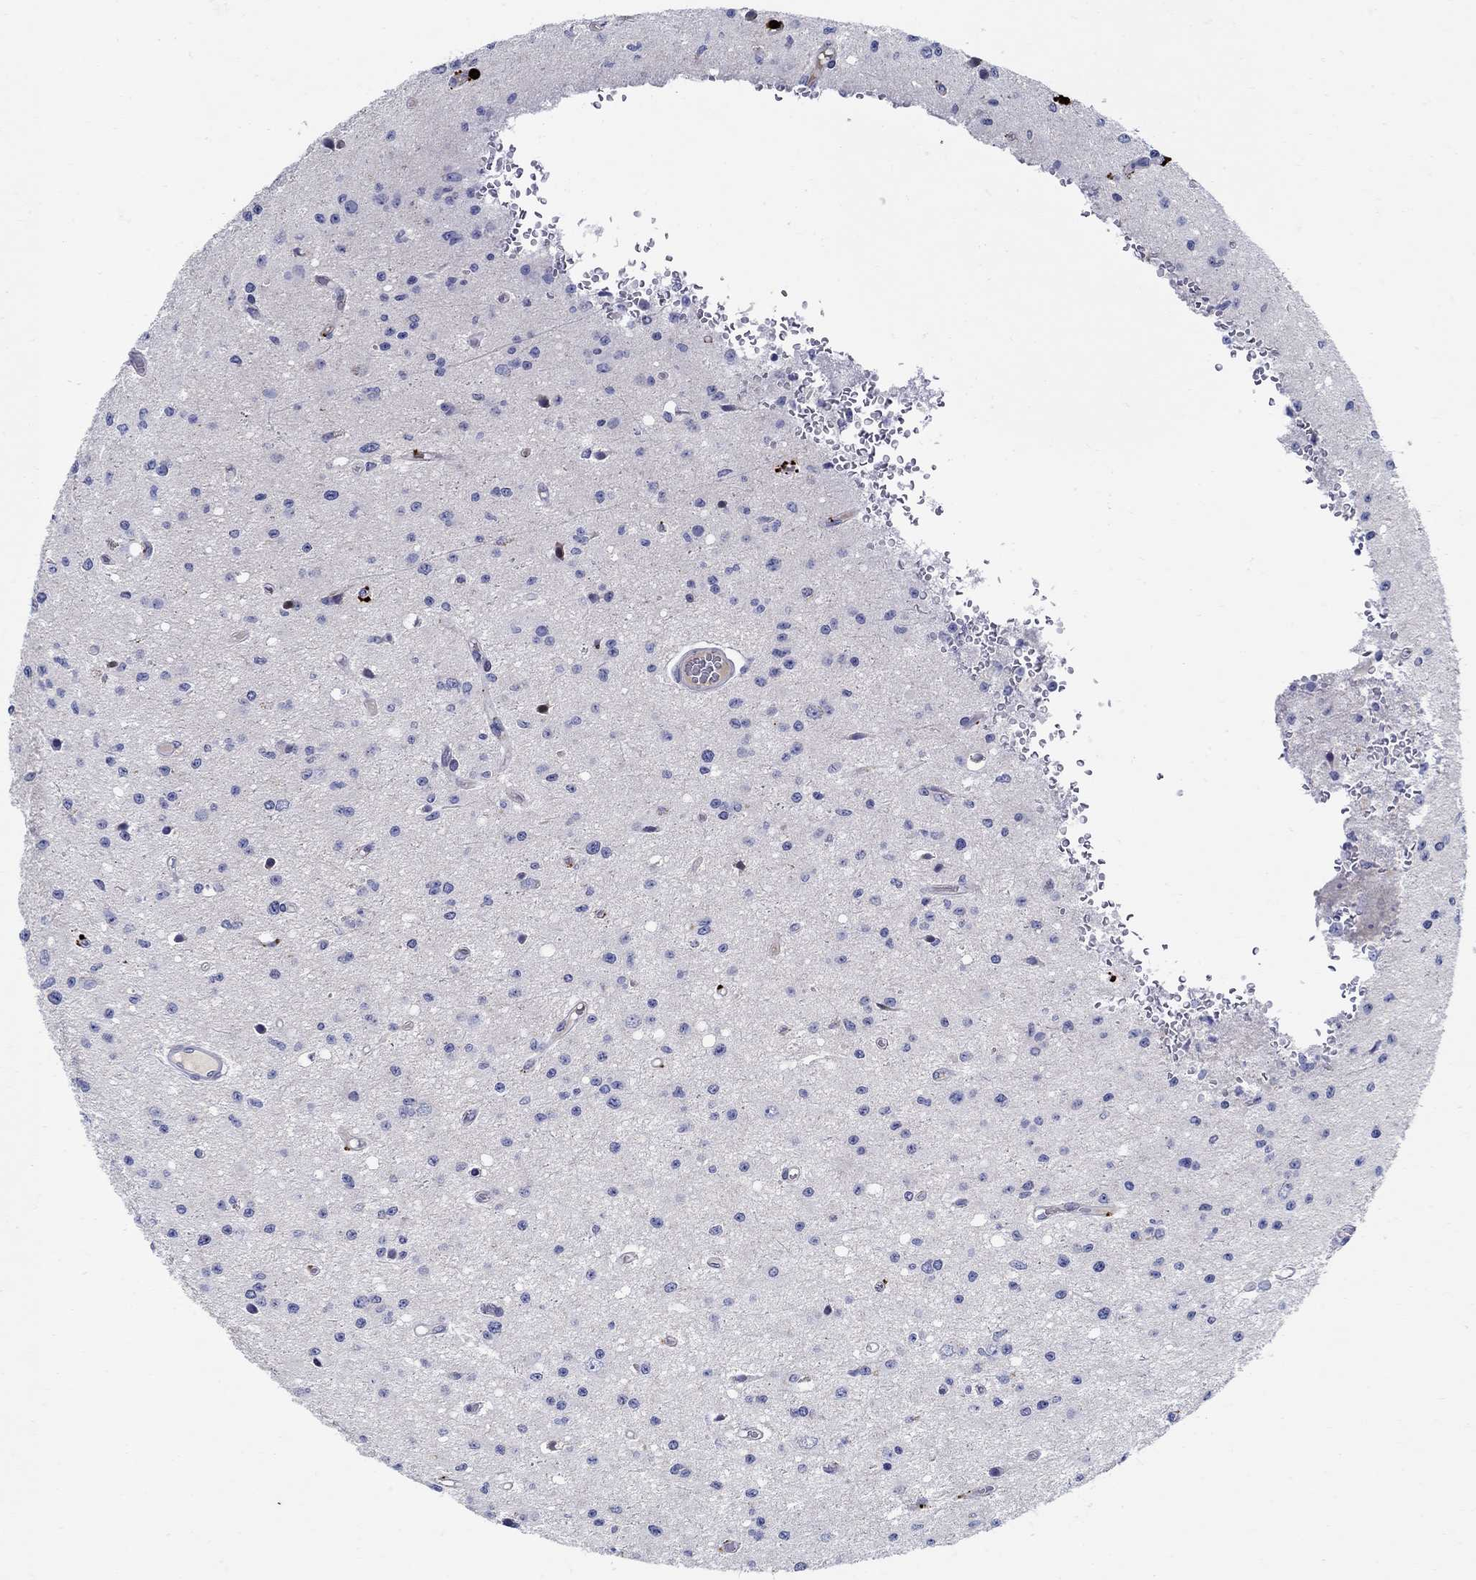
{"staining": {"intensity": "negative", "quantity": "none", "location": "none"}, "tissue": "glioma", "cell_type": "Tumor cells", "image_type": "cancer", "snomed": [{"axis": "morphology", "description": "Glioma, malignant, Low grade"}, {"axis": "topography", "description": "Brain"}], "caption": "IHC histopathology image of malignant low-grade glioma stained for a protein (brown), which exhibits no positivity in tumor cells.", "gene": "CRYGD", "patient": {"sex": "female", "age": 45}}